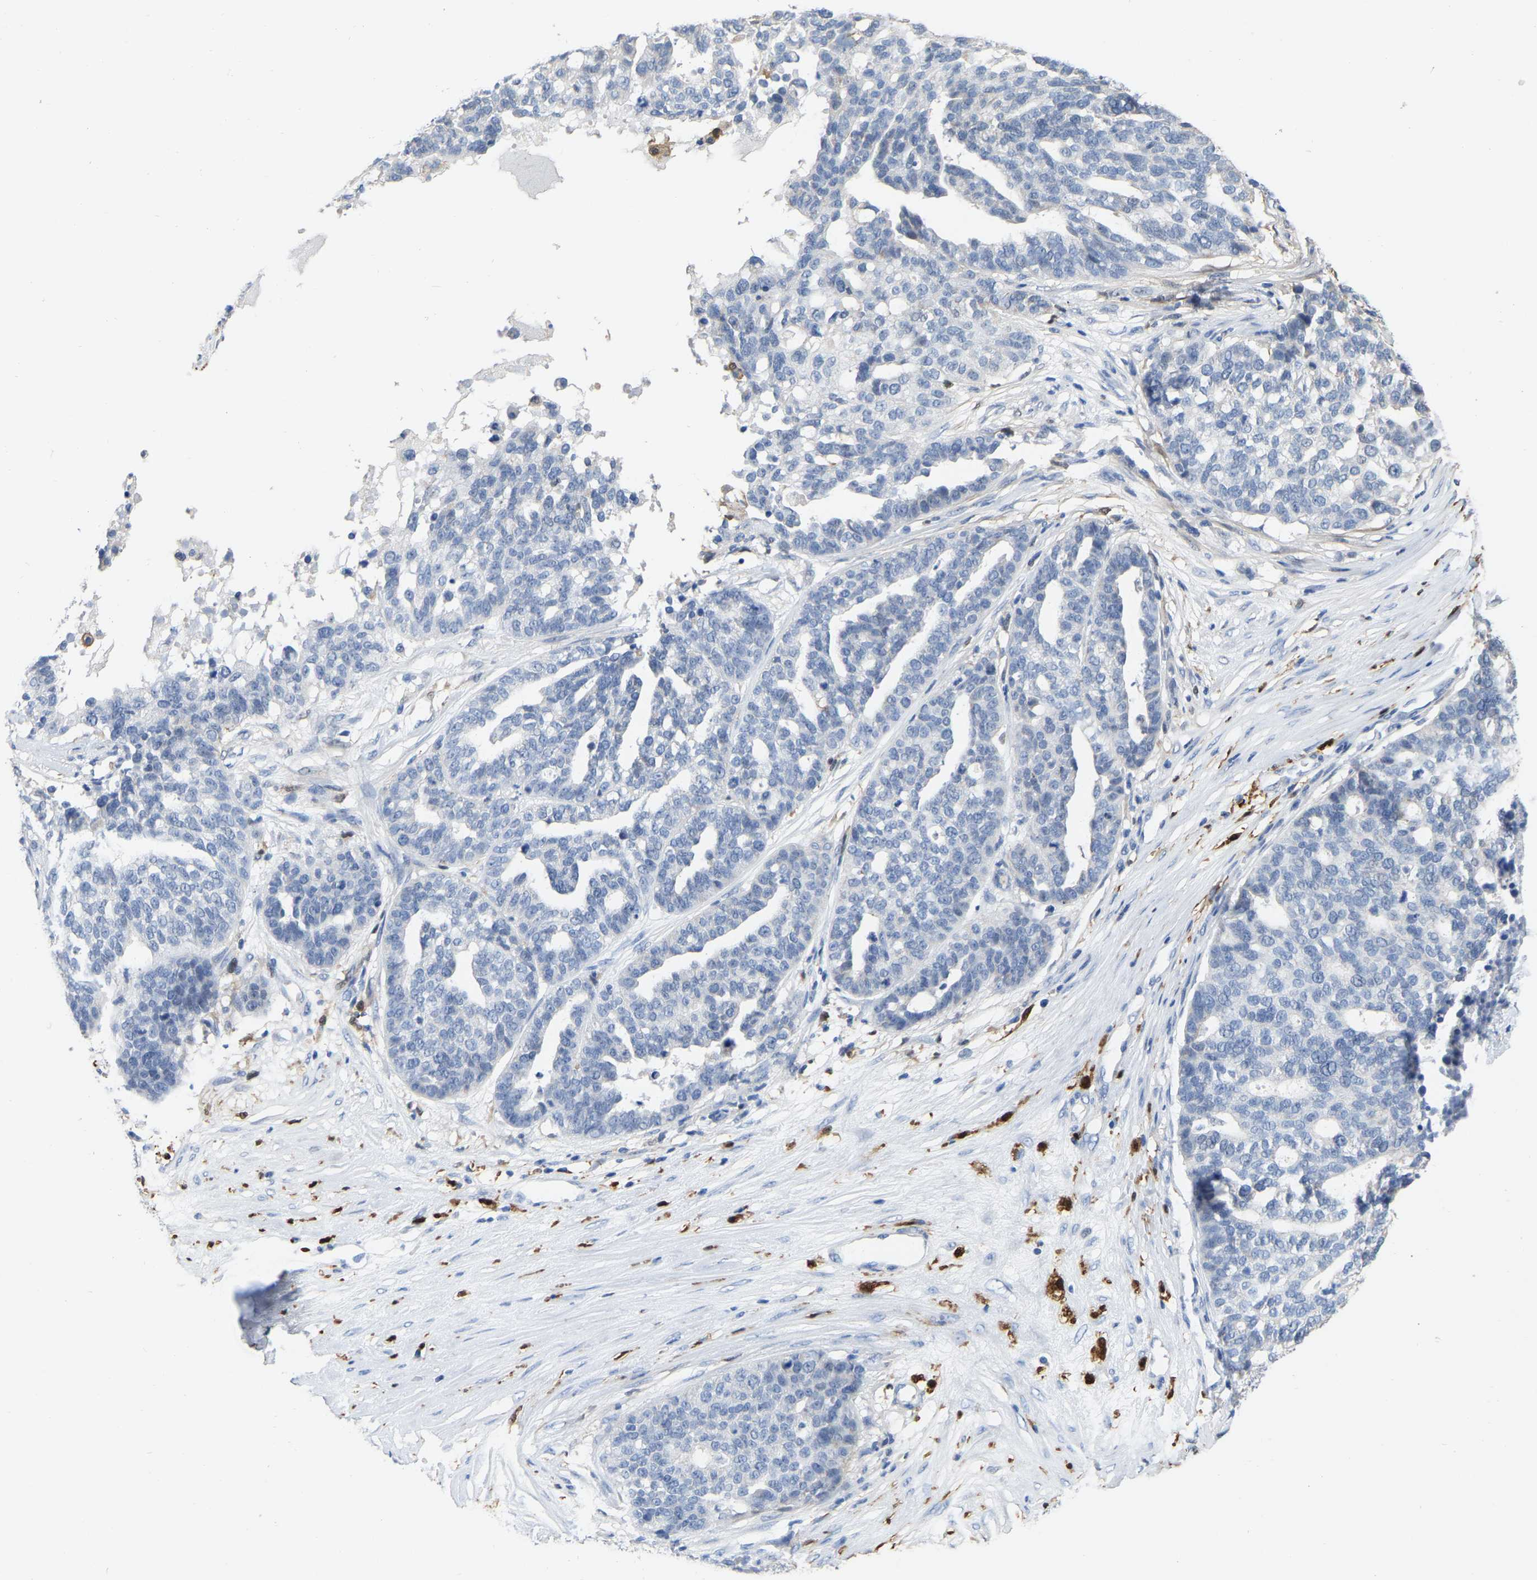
{"staining": {"intensity": "negative", "quantity": "none", "location": "none"}, "tissue": "ovarian cancer", "cell_type": "Tumor cells", "image_type": "cancer", "snomed": [{"axis": "morphology", "description": "Cystadenocarcinoma, serous, NOS"}, {"axis": "topography", "description": "Ovary"}], "caption": "Immunohistochemistry image of human ovarian cancer stained for a protein (brown), which demonstrates no expression in tumor cells.", "gene": "ULBP2", "patient": {"sex": "female", "age": 59}}